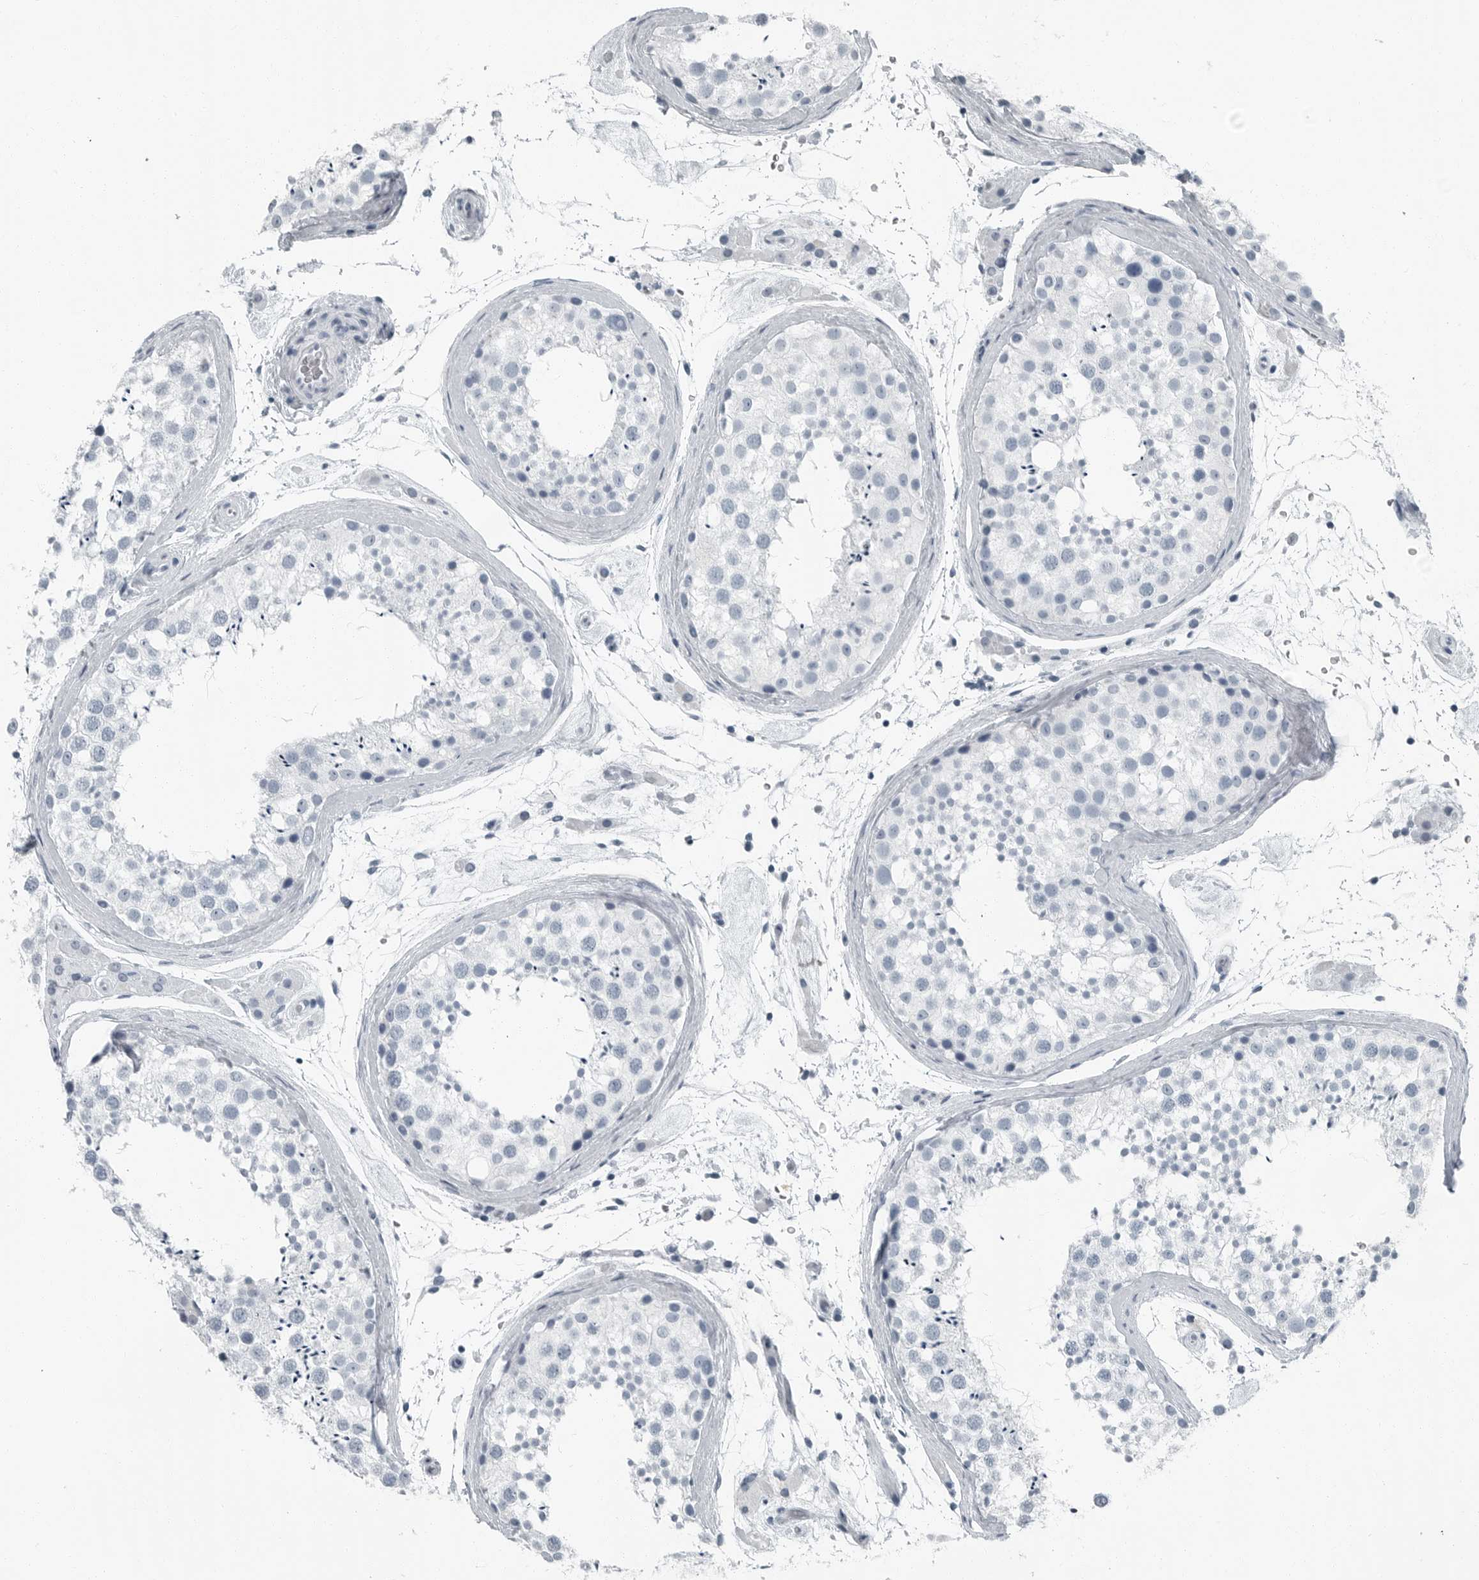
{"staining": {"intensity": "negative", "quantity": "none", "location": "none"}, "tissue": "testis", "cell_type": "Cells in seminiferous ducts", "image_type": "normal", "snomed": [{"axis": "morphology", "description": "Normal tissue, NOS"}, {"axis": "topography", "description": "Testis"}], "caption": "IHC micrograph of normal testis: testis stained with DAB (3,3'-diaminobenzidine) reveals no significant protein positivity in cells in seminiferous ducts.", "gene": "FABP6", "patient": {"sex": "male", "age": 46}}